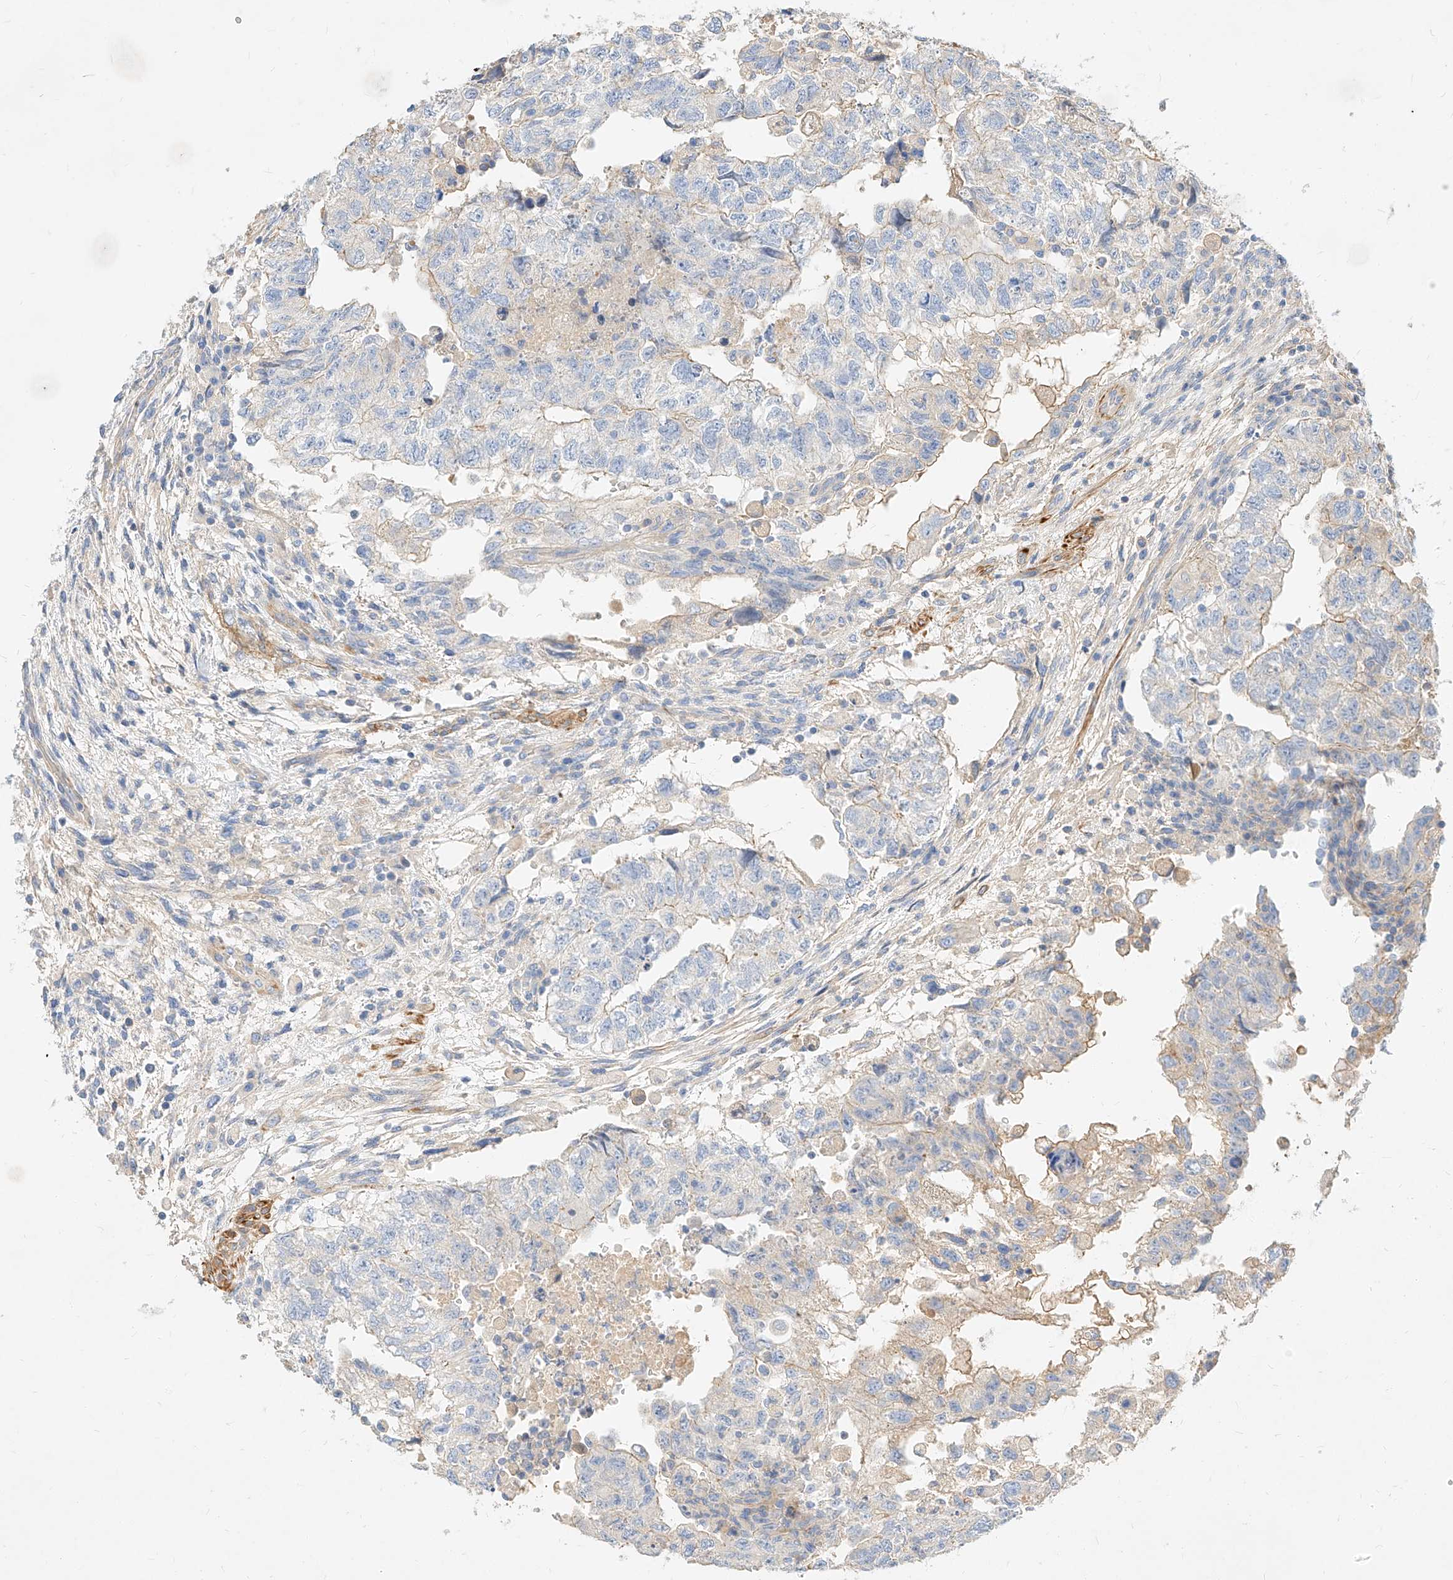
{"staining": {"intensity": "negative", "quantity": "none", "location": "none"}, "tissue": "testis cancer", "cell_type": "Tumor cells", "image_type": "cancer", "snomed": [{"axis": "morphology", "description": "Carcinoma, Embryonal, NOS"}, {"axis": "topography", "description": "Testis"}], "caption": "Protein analysis of testis cancer reveals no significant expression in tumor cells. (Stains: DAB (3,3'-diaminobenzidine) IHC with hematoxylin counter stain, Microscopy: brightfield microscopy at high magnification).", "gene": "KCNH5", "patient": {"sex": "male", "age": 36}}